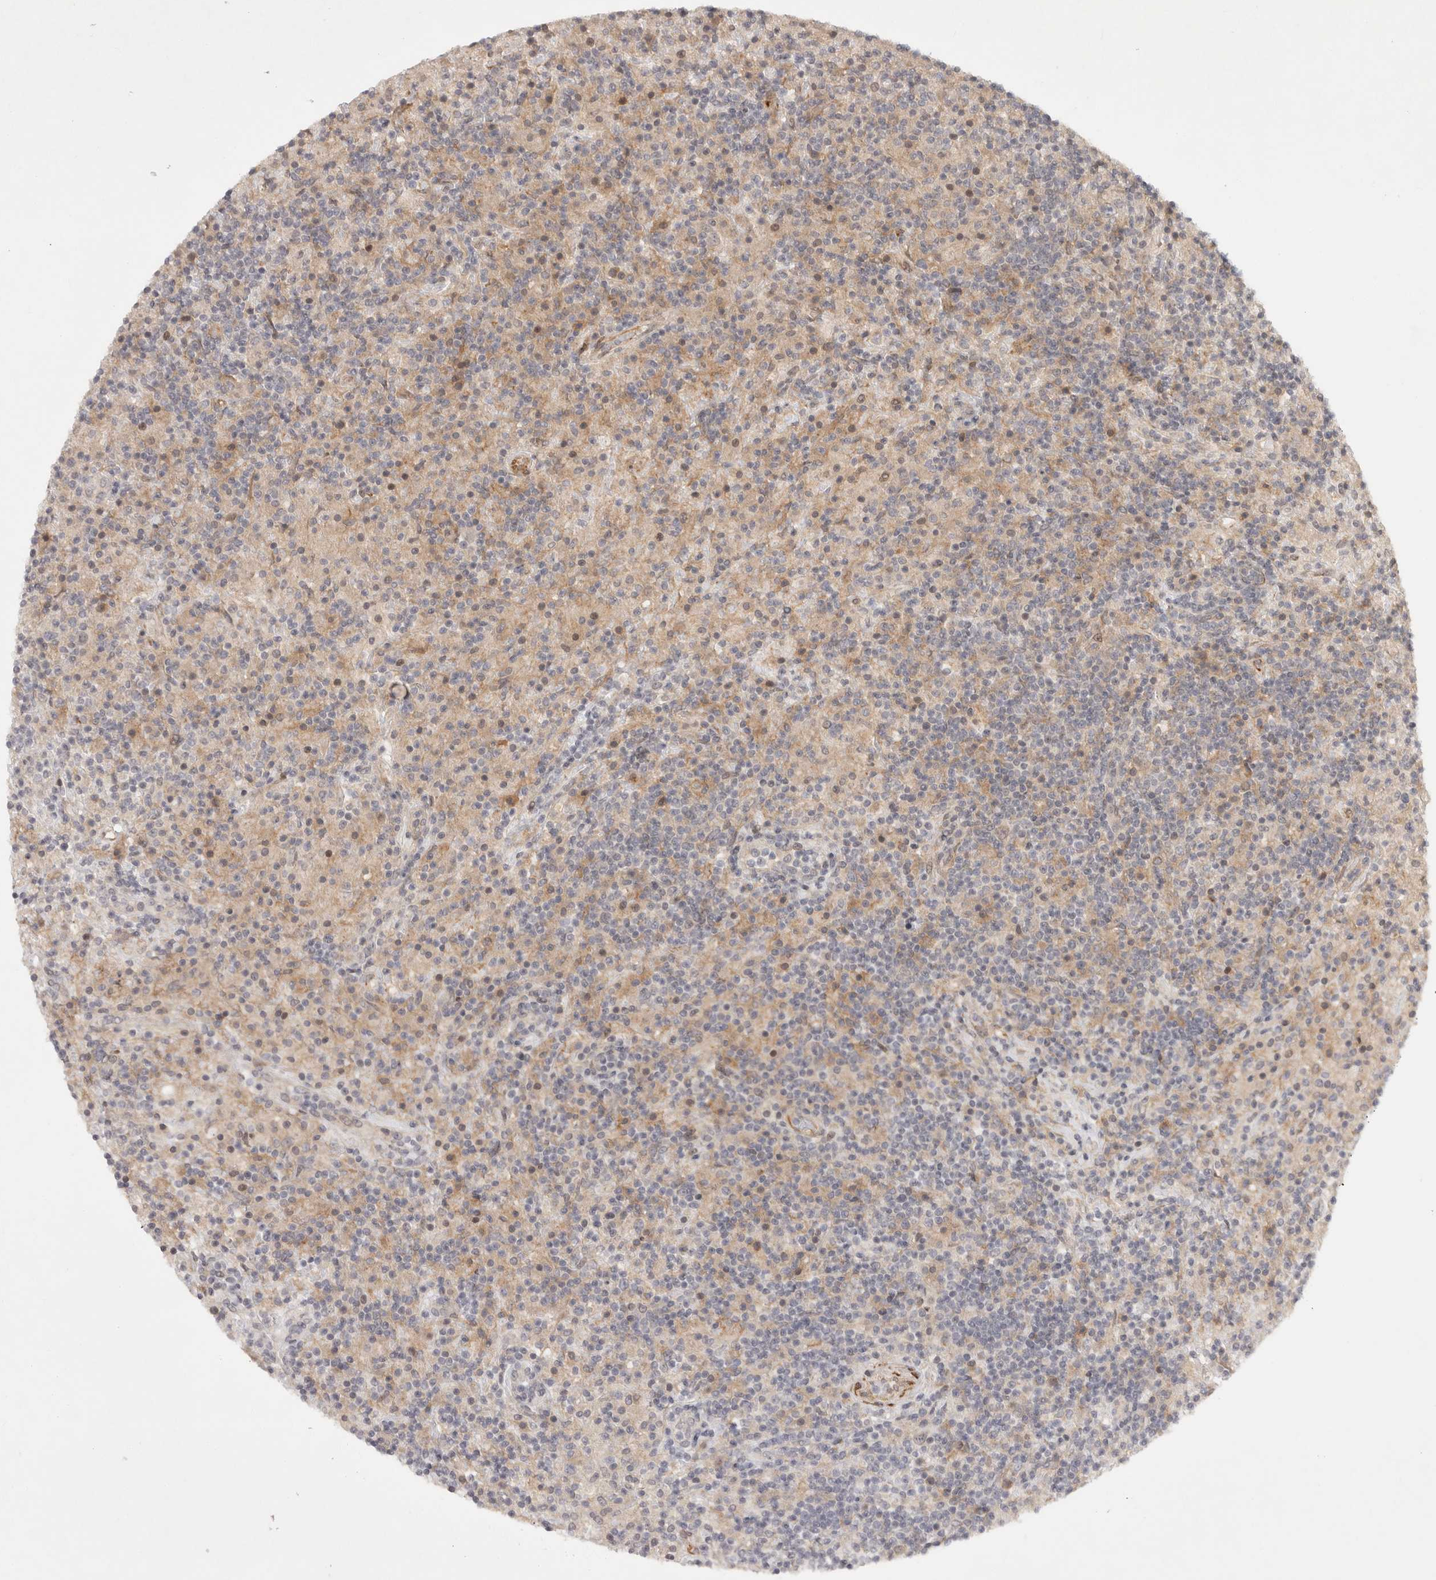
{"staining": {"intensity": "weak", "quantity": "<25%", "location": "nuclear"}, "tissue": "lymphoma", "cell_type": "Tumor cells", "image_type": "cancer", "snomed": [{"axis": "morphology", "description": "Hodgkin's disease, NOS"}, {"axis": "topography", "description": "Lymph node"}], "caption": "A high-resolution micrograph shows immunohistochemistry staining of Hodgkin's disease, which shows no significant positivity in tumor cells.", "gene": "ZNF318", "patient": {"sex": "male", "age": 70}}